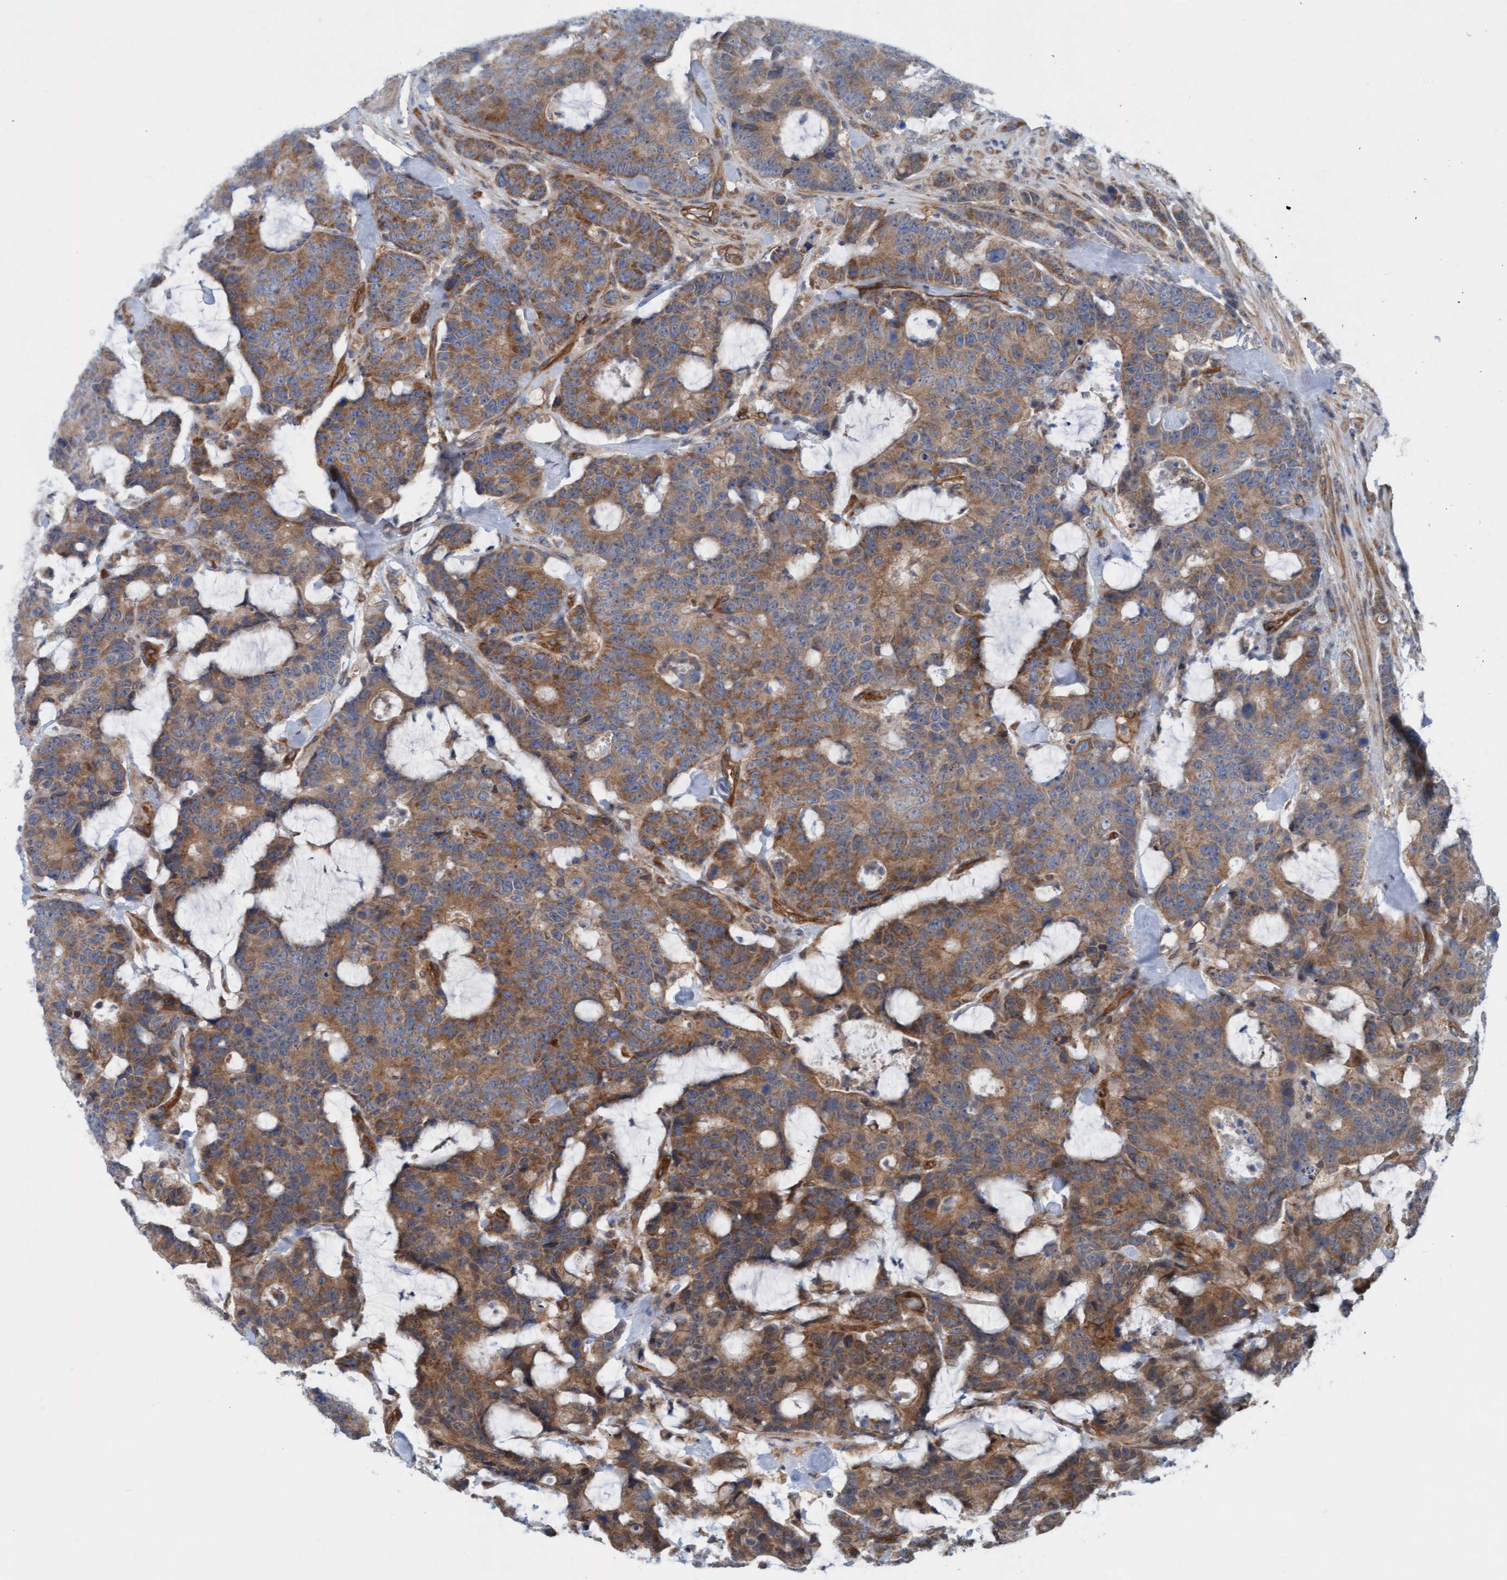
{"staining": {"intensity": "moderate", "quantity": ">75%", "location": "cytoplasmic/membranous"}, "tissue": "colorectal cancer", "cell_type": "Tumor cells", "image_type": "cancer", "snomed": [{"axis": "morphology", "description": "Adenocarcinoma, NOS"}, {"axis": "topography", "description": "Colon"}], "caption": "High-magnification brightfield microscopy of colorectal cancer (adenocarcinoma) stained with DAB (3,3'-diaminobenzidine) (brown) and counterstained with hematoxylin (blue). tumor cells exhibit moderate cytoplasmic/membranous positivity is present in approximately>75% of cells.", "gene": "ERAL1", "patient": {"sex": "female", "age": 86}}